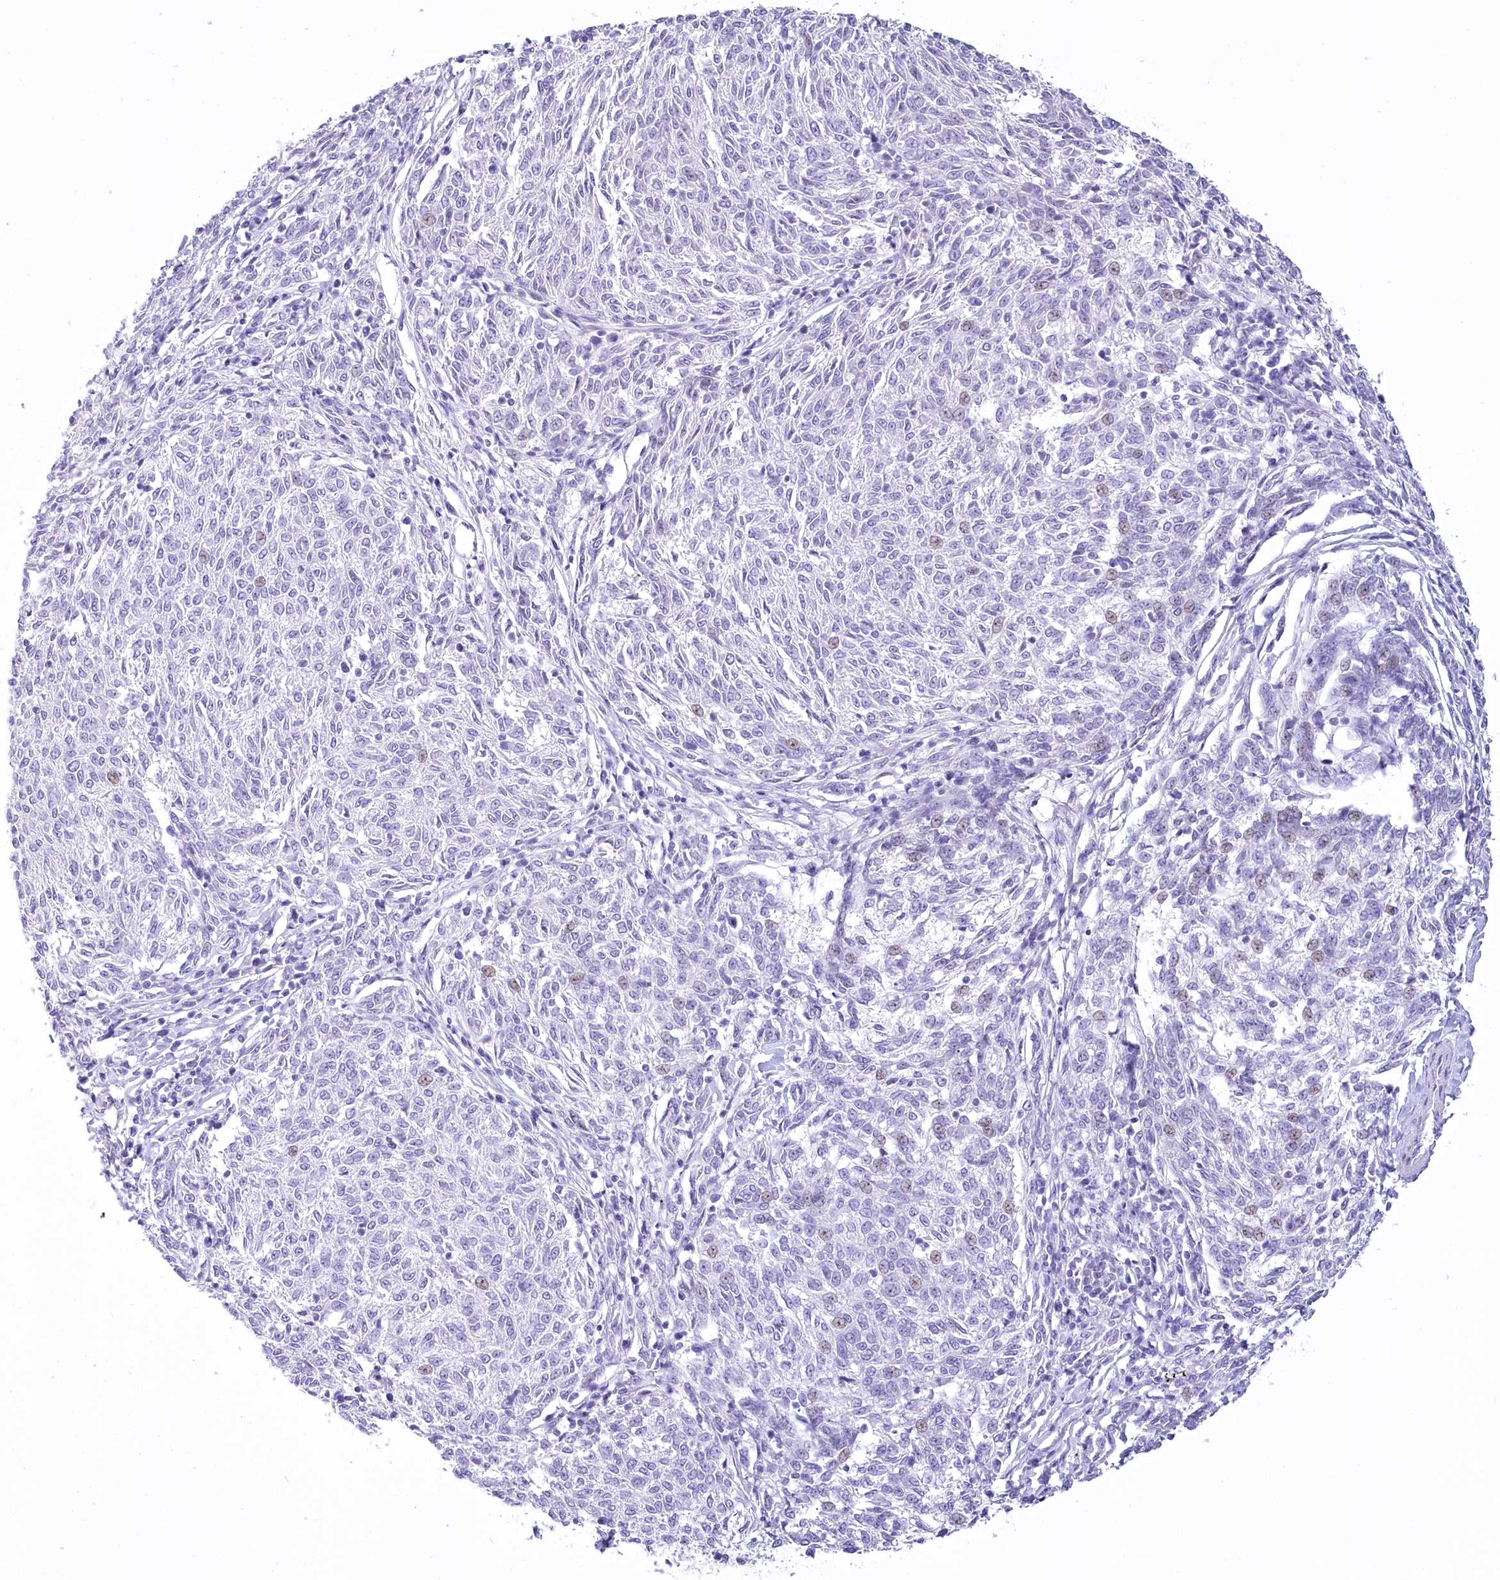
{"staining": {"intensity": "negative", "quantity": "none", "location": "none"}, "tissue": "melanoma", "cell_type": "Tumor cells", "image_type": "cancer", "snomed": [{"axis": "morphology", "description": "Malignant melanoma, NOS"}, {"axis": "topography", "description": "Skin"}], "caption": "This is an immunohistochemistry (IHC) image of human malignant melanoma. There is no expression in tumor cells.", "gene": "HNRNPA0", "patient": {"sex": "female", "age": 72}}